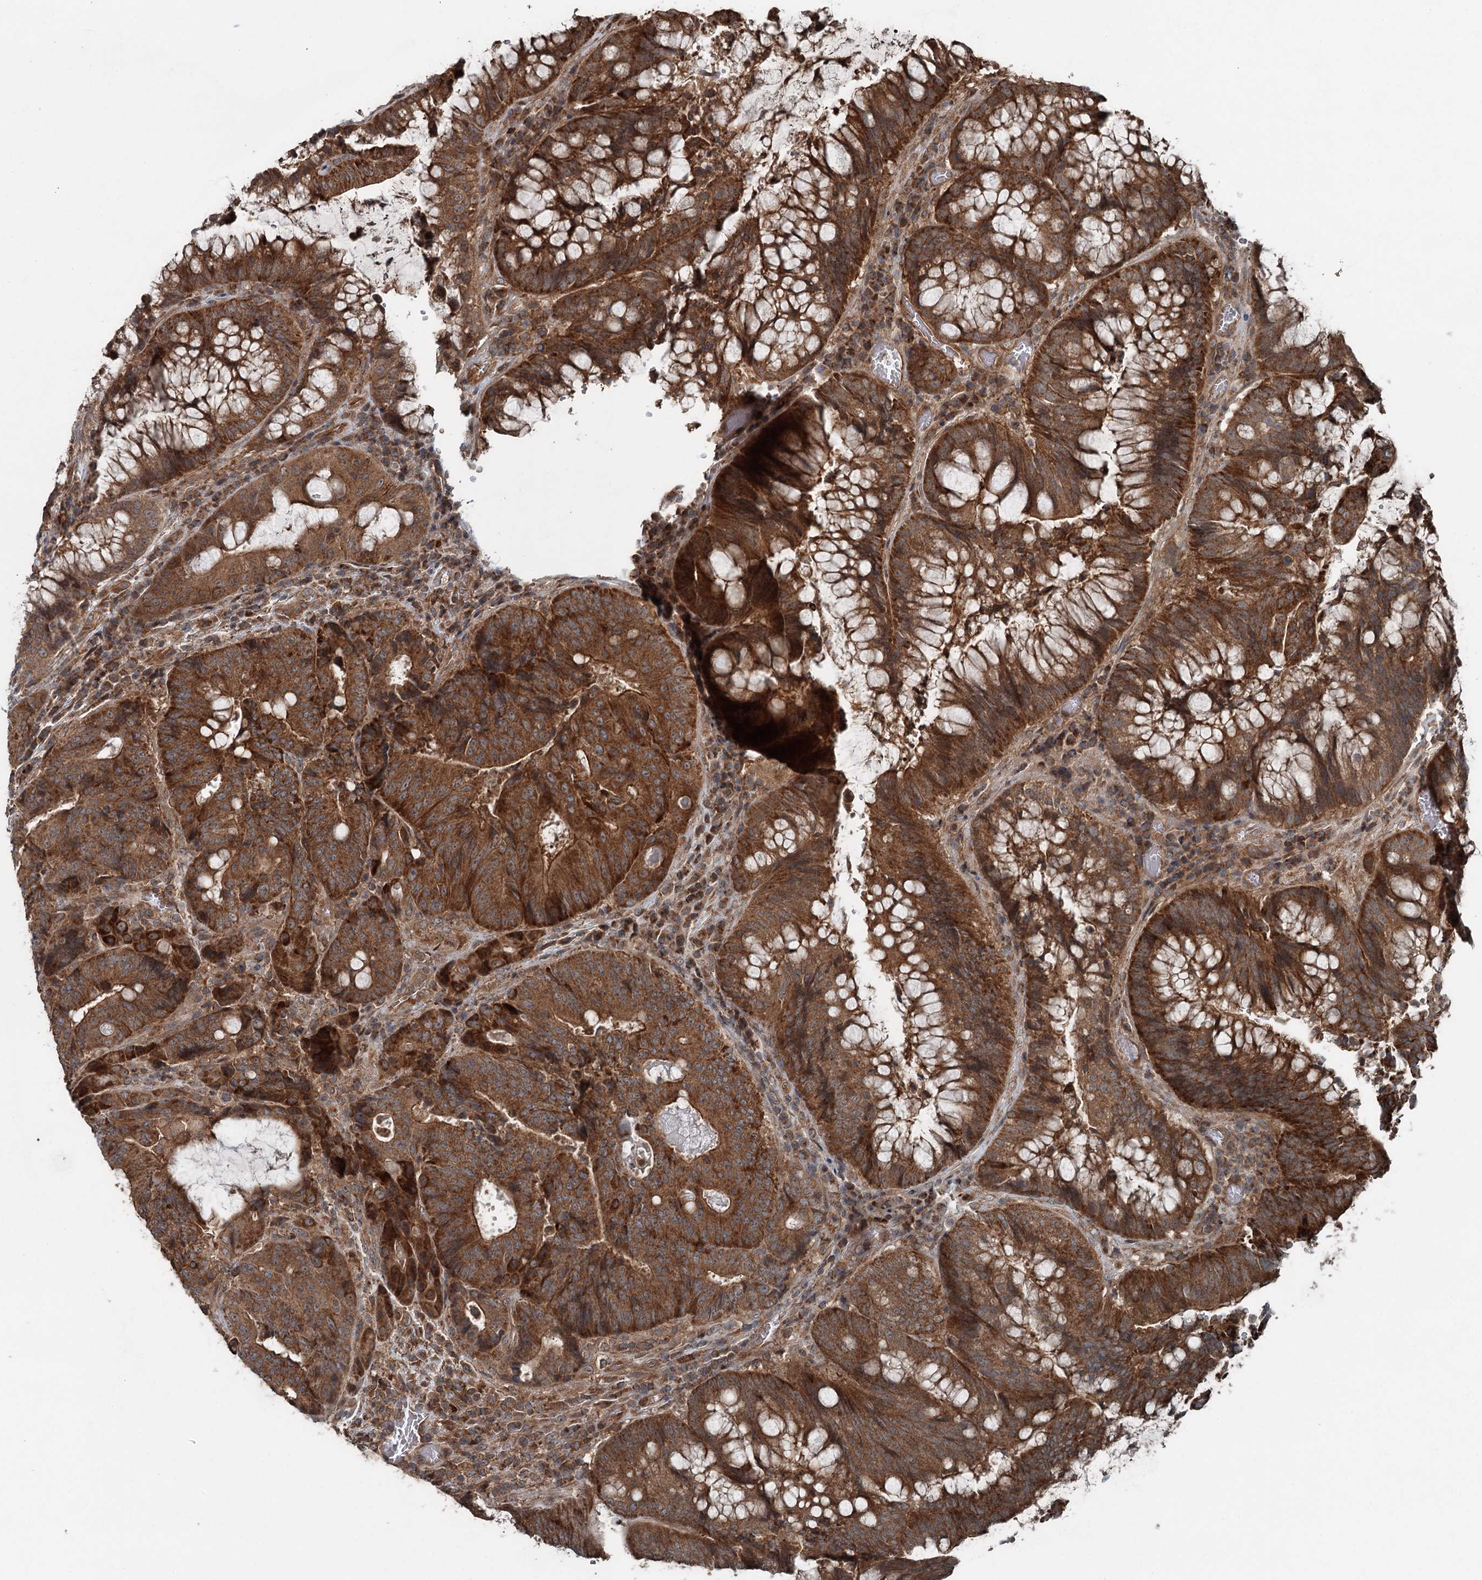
{"staining": {"intensity": "strong", "quantity": ">75%", "location": "cytoplasmic/membranous"}, "tissue": "colorectal cancer", "cell_type": "Tumor cells", "image_type": "cancer", "snomed": [{"axis": "morphology", "description": "Adenocarcinoma, NOS"}, {"axis": "topography", "description": "Rectum"}], "caption": "Brown immunohistochemical staining in adenocarcinoma (colorectal) exhibits strong cytoplasmic/membranous staining in about >75% of tumor cells.", "gene": "SKIC3", "patient": {"sex": "male", "age": 69}}